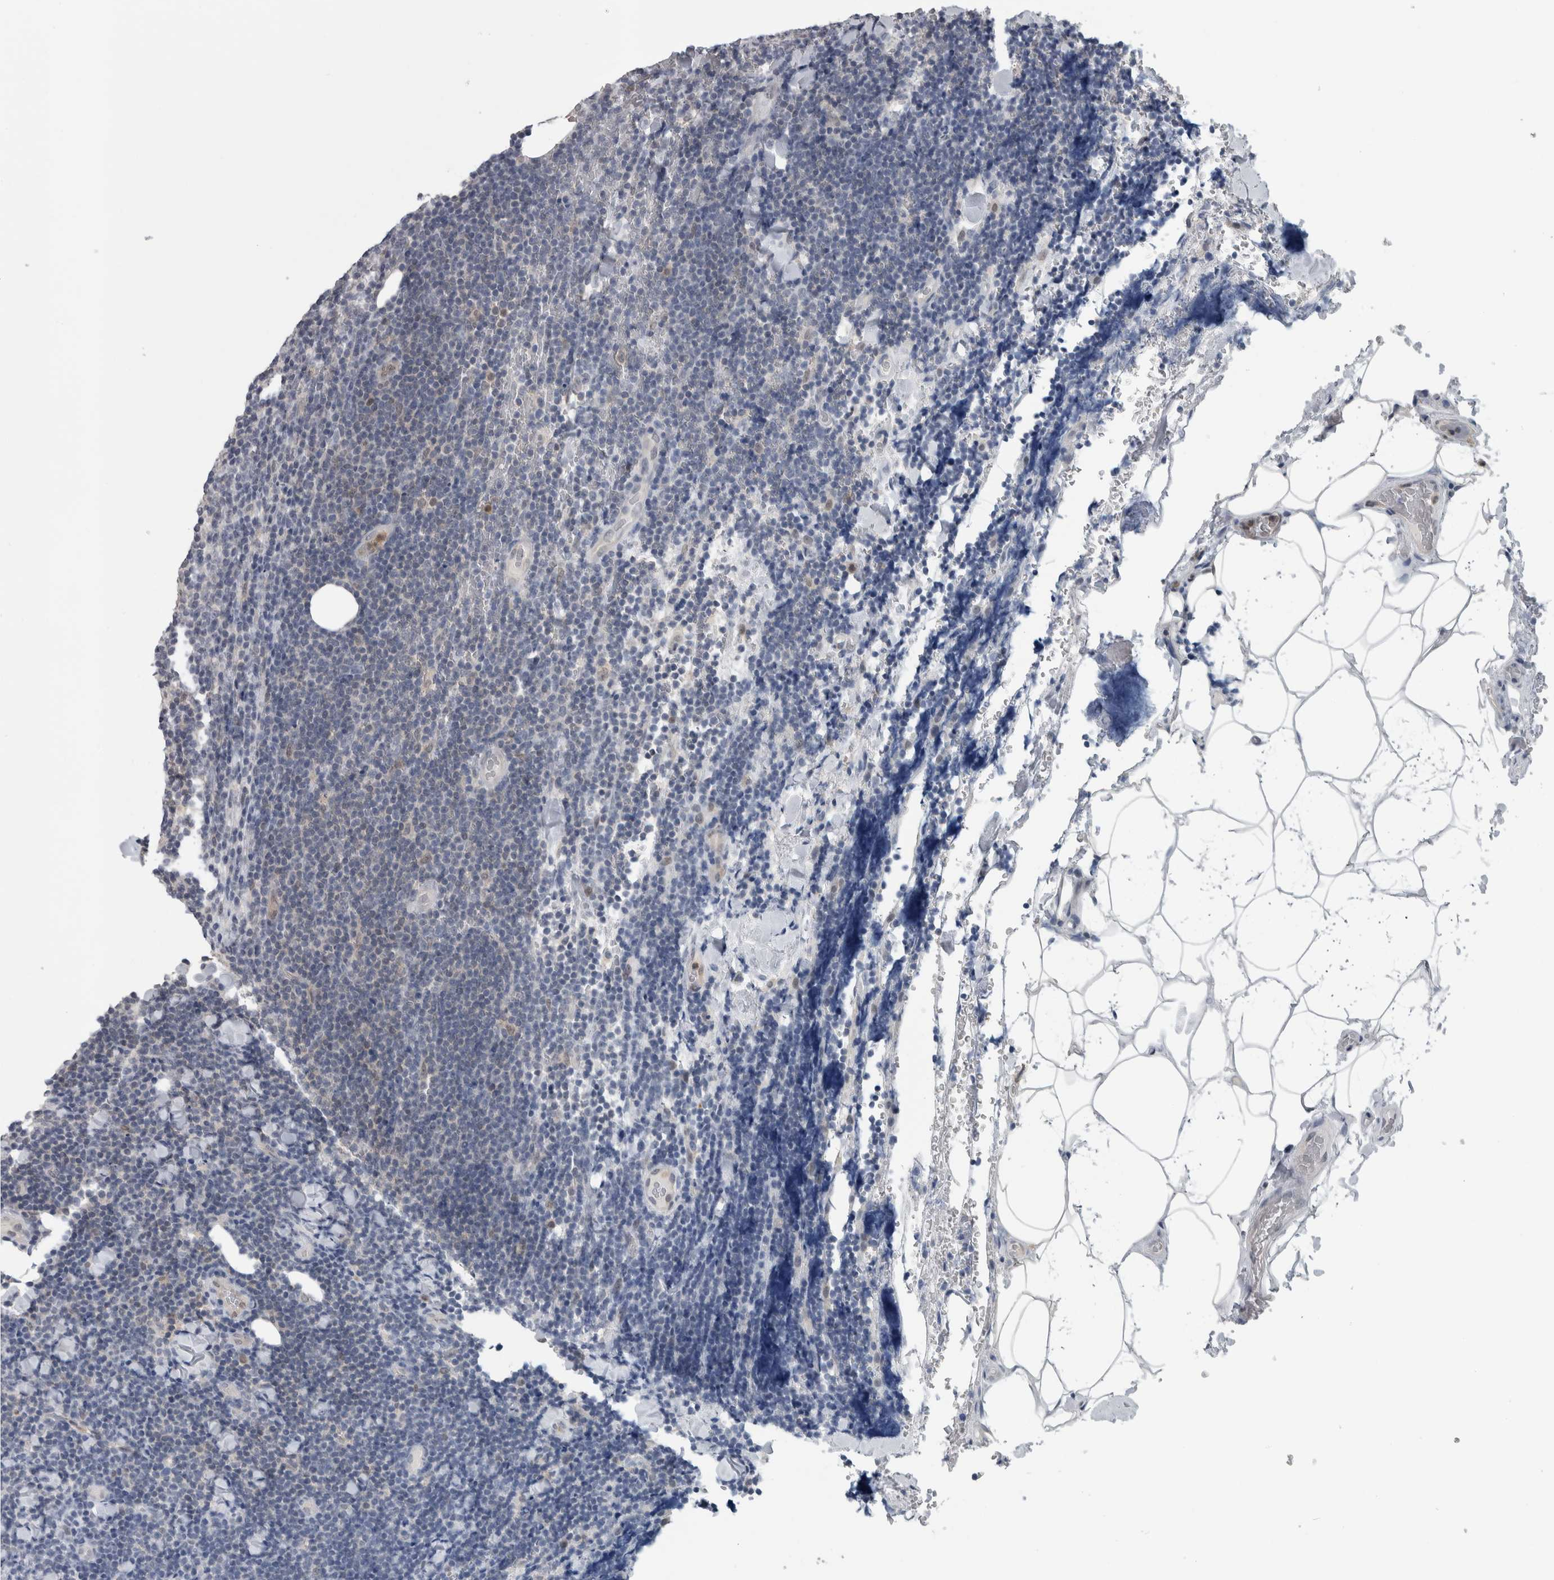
{"staining": {"intensity": "negative", "quantity": "none", "location": "none"}, "tissue": "lymphoma", "cell_type": "Tumor cells", "image_type": "cancer", "snomed": [{"axis": "morphology", "description": "Malignant lymphoma, non-Hodgkin's type, Low grade"}, {"axis": "topography", "description": "Lymph node"}], "caption": "Immunohistochemistry histopathology image of neoplastic tissue: lymphoma stained with DAB (3,3'-diaminobenzidine) demonstrates no significant protein staining in tumor cells.", "gene": "NAPRT", "patient": {"sex": "male", "age": 66}}